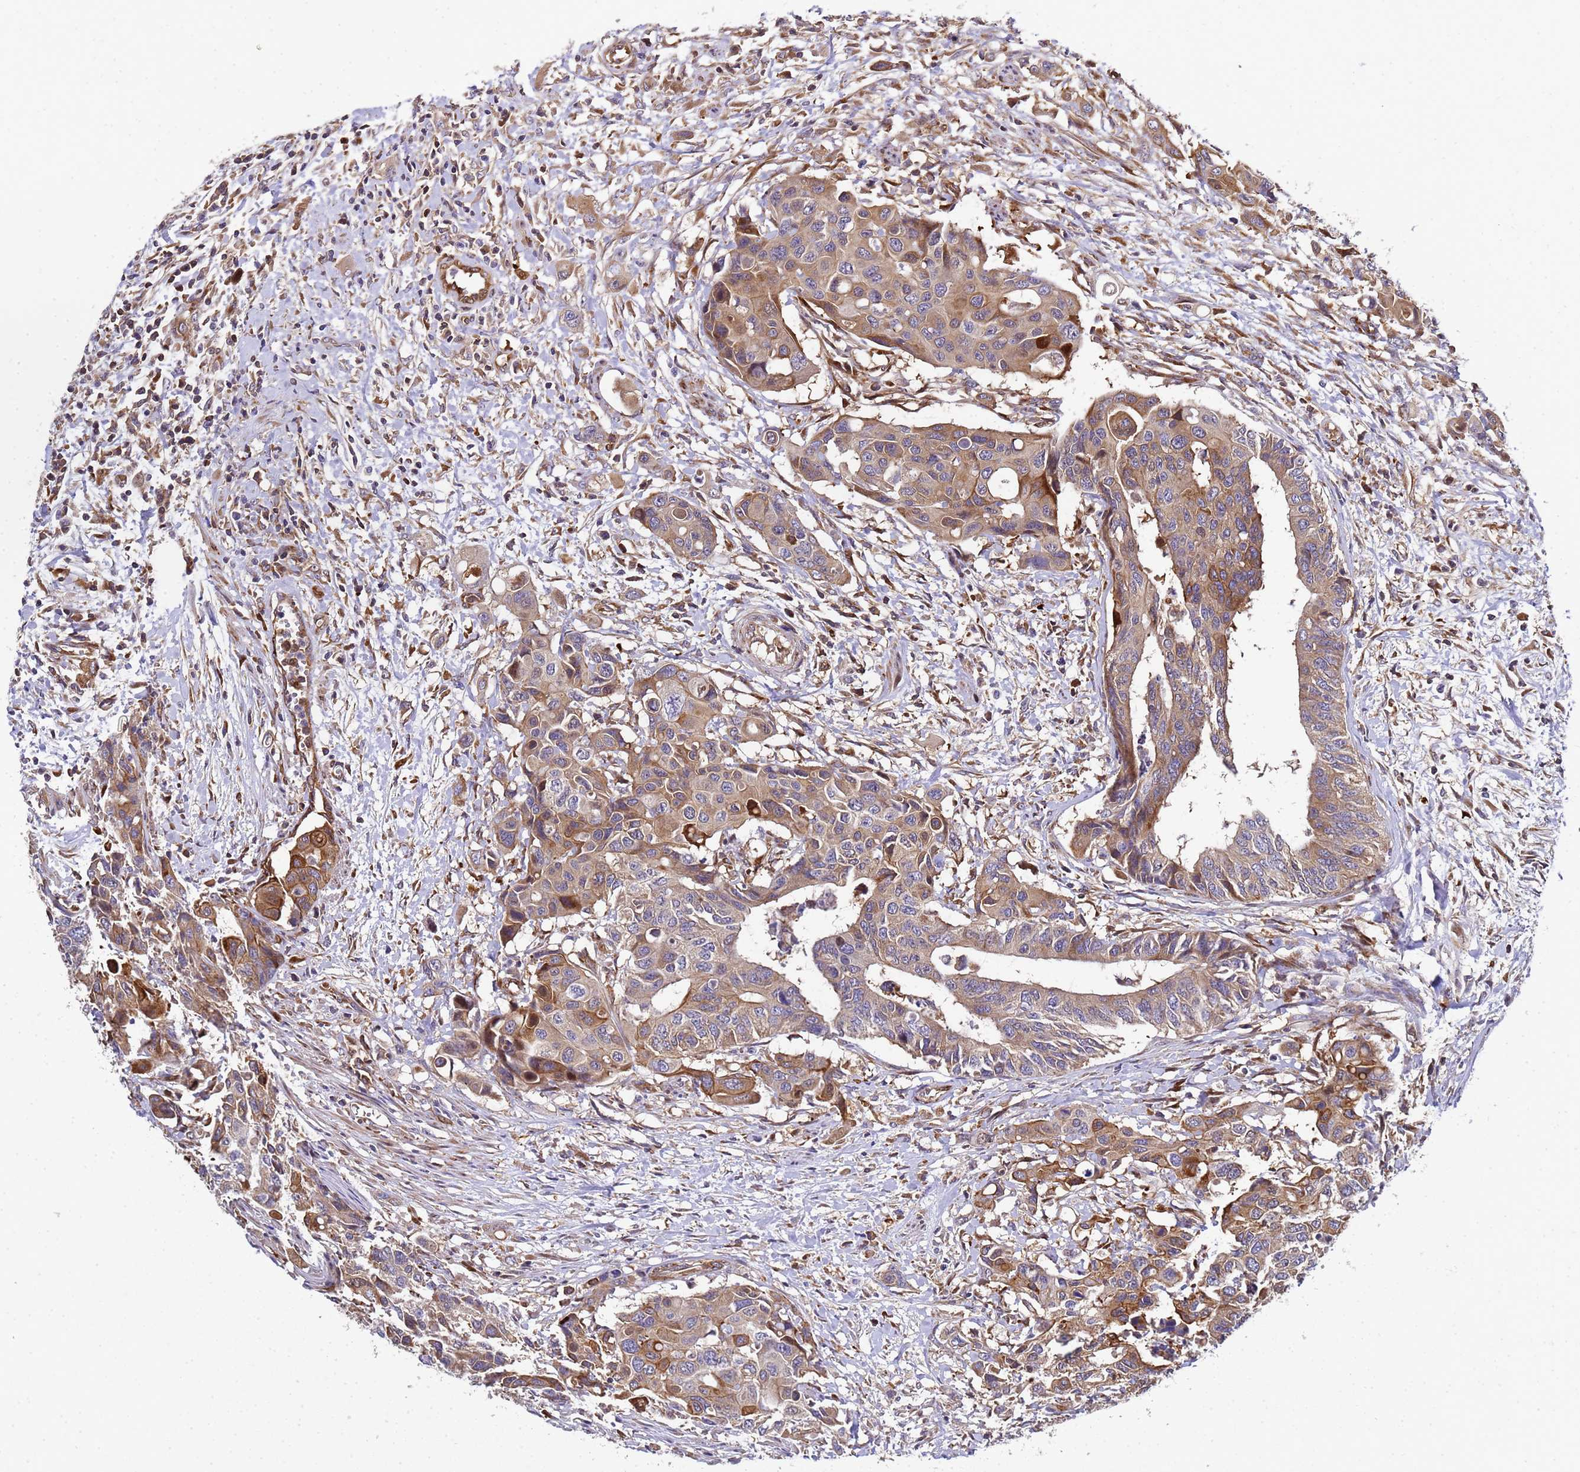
{"staining": {"intensity": "moderate", "quantity": ">75%", "location": "cytoplasmic/membranous"}, "tissue": "colorectal cancer", "cell_type": "Tumor cells", "image_type": "cancer", "snomed": [{"axis": "morphology", "description": "Adenocarcinoma, NOS"}, {"axis": "topography", "description": "Colon"}], "caption": "This histopathology image demonstrates immunohistochemistry staining of human colorectal cancer (adenocarcinoma), with medium moderate cytoplasmic/membranous positivity in about >75% of tumor cells.", "gene": "MOCS1", "patient": {"sex": "male", "age": 77}}